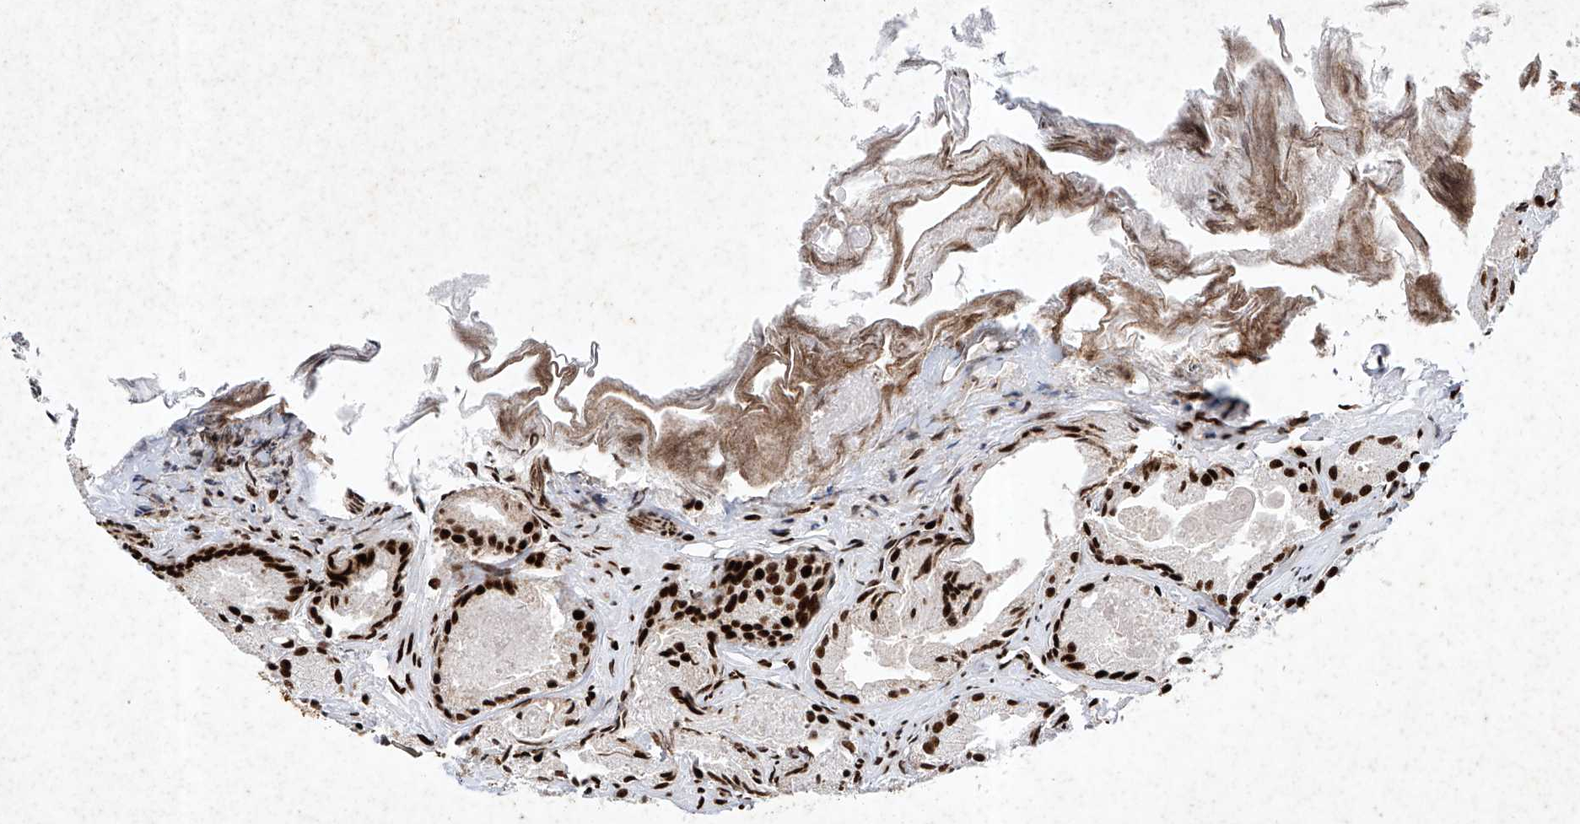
{"staining": {"intensity": "strong", "quantity": ">75%", "location": "nuclear"}, "tissue": "prostate cancer", "cell_type": "Tumor cells", "image_type": "cancer", "snomed": [{"axis": "morphology", "description": "Adenocarcinoma, Low grade"}, {"axis": "topography", "description": "Prostate"}], "caption": "Prostate cancer tissue reveals strong nuclear expression in approximately >75% of tumor cells", "gene": "SRSF6", "patient": {"sex": "male", "age": 72}}